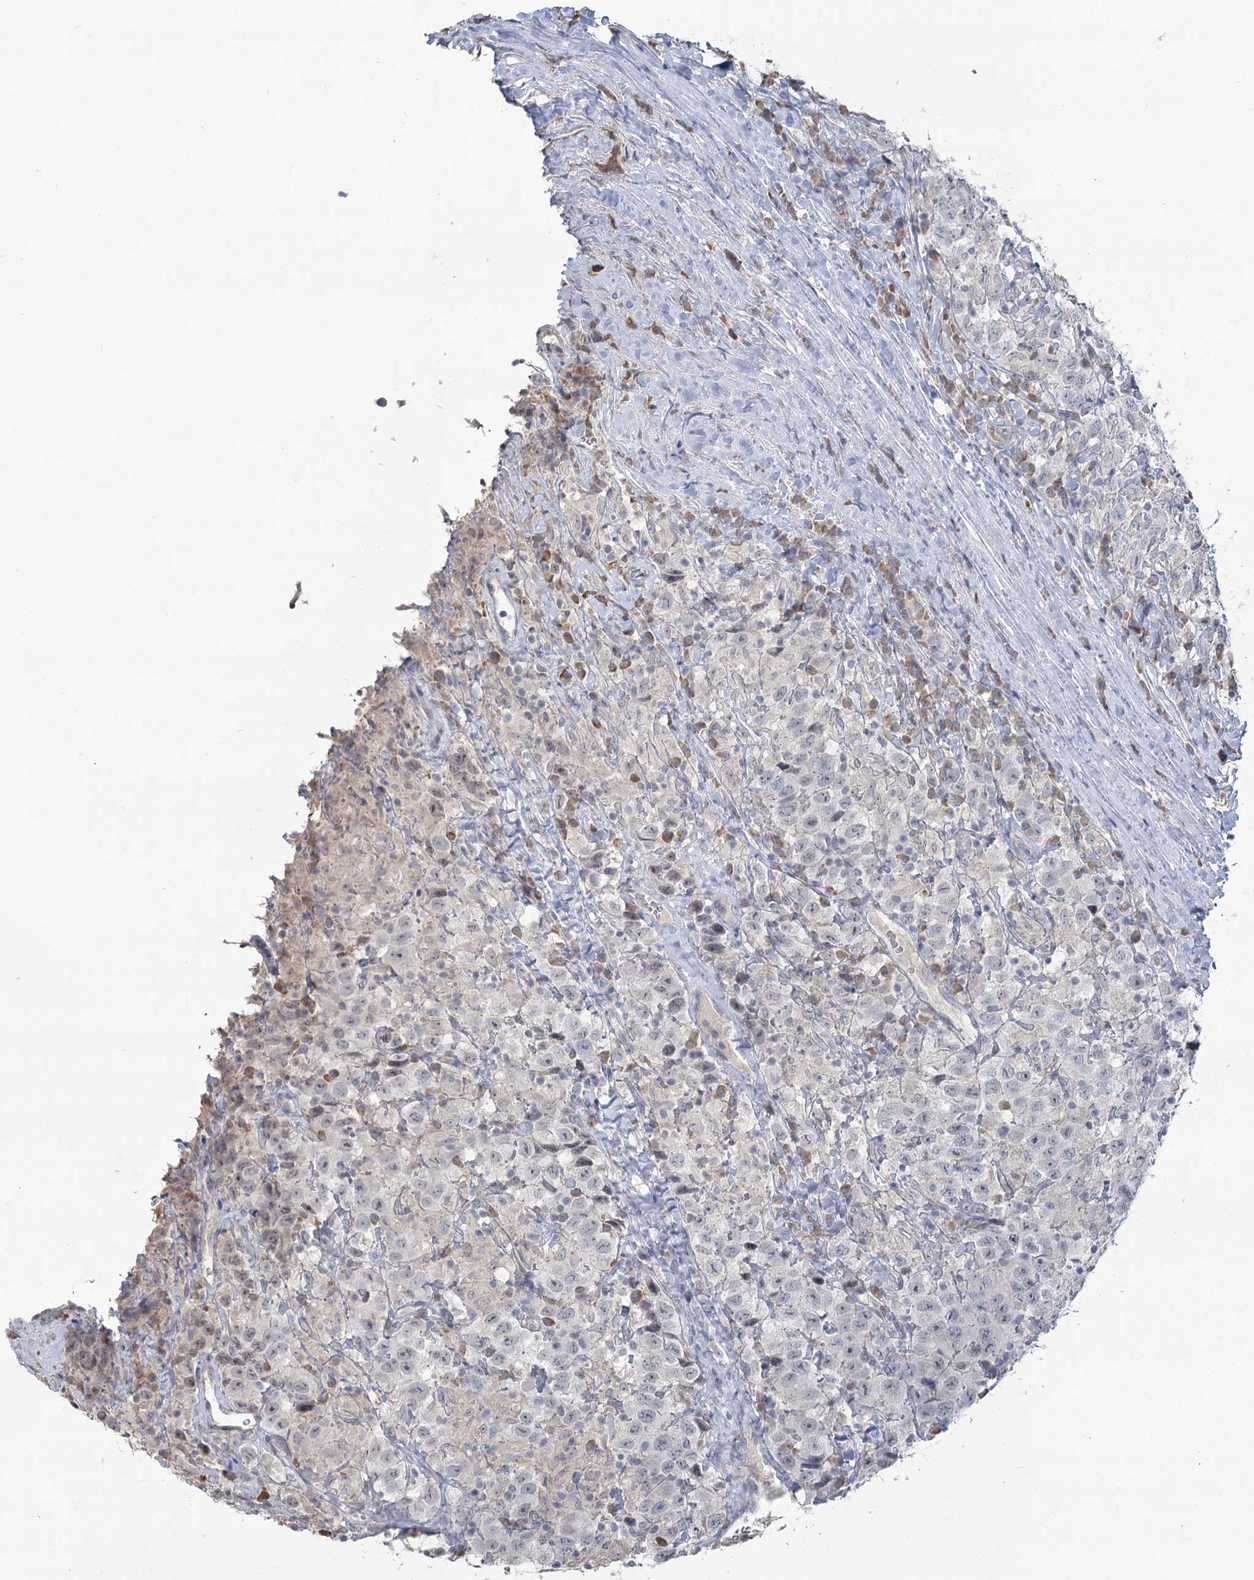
{"staining": {"intensity": "negative", "quantity": "none", "location": "none"}, "tissue": "testis cancer", "cell_type": "Tumor cells", "image_type": "cancer", "snomed": [{"axis": "morphology", "description": "Seminoma, NOS"}, {"axis": "topography", "description": "Testis"}], "caption": "This is a image of IHC staining of testis cancer (seminoma), which shows no expression in tumor cells. (Immunohistochemistry (ihc), brightfield microscopy, high magnification).", "gene": "SLC9A3", "patient": {"sex": "male", "age": 41}}